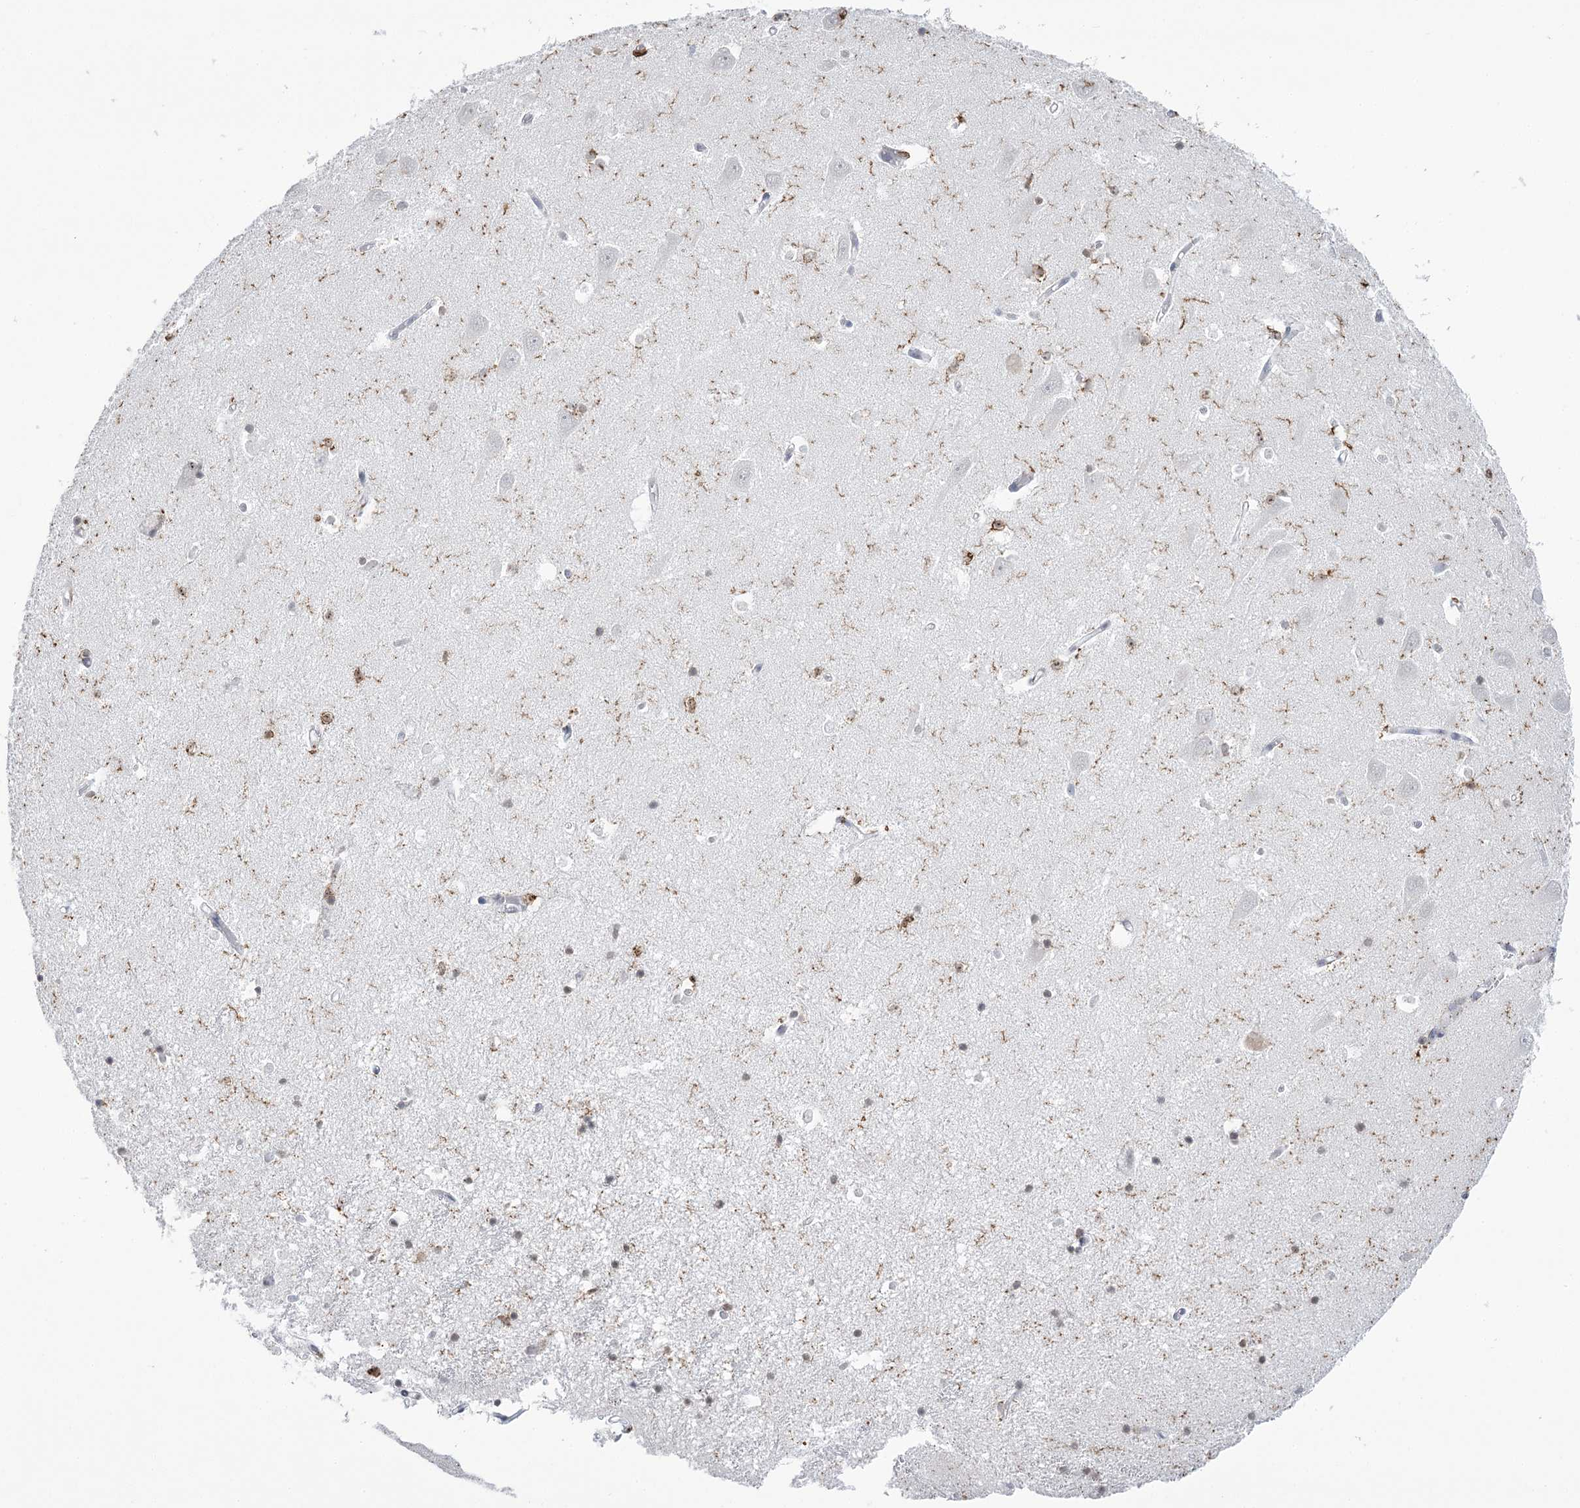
{"staining": {"intensity": "moderate", "quantity": "<25%", "location": "cytoplasmic/membranous,nuclear"}, "tissue": "hippocampus", "cell_type": "Glial cells", "image_type": "normal", "snomed": [{"axis": "morphology", "description": "Normal tissue, NOS"}, {"axis": "topography", "description": "Hippocampus"}], "caption": "IHC photomicrograph of unremarkable hippocampus: human hippocampus stained using IHC displays low levels of moderate protein expression localized specifically in the cytoplasmic/membranous,nuclear of glial cells, appearing as a cytoplasmic/membranous,nuclear brown color.", "gene": "C11orf1", "patient": {"sex": "male", "age": 70}}